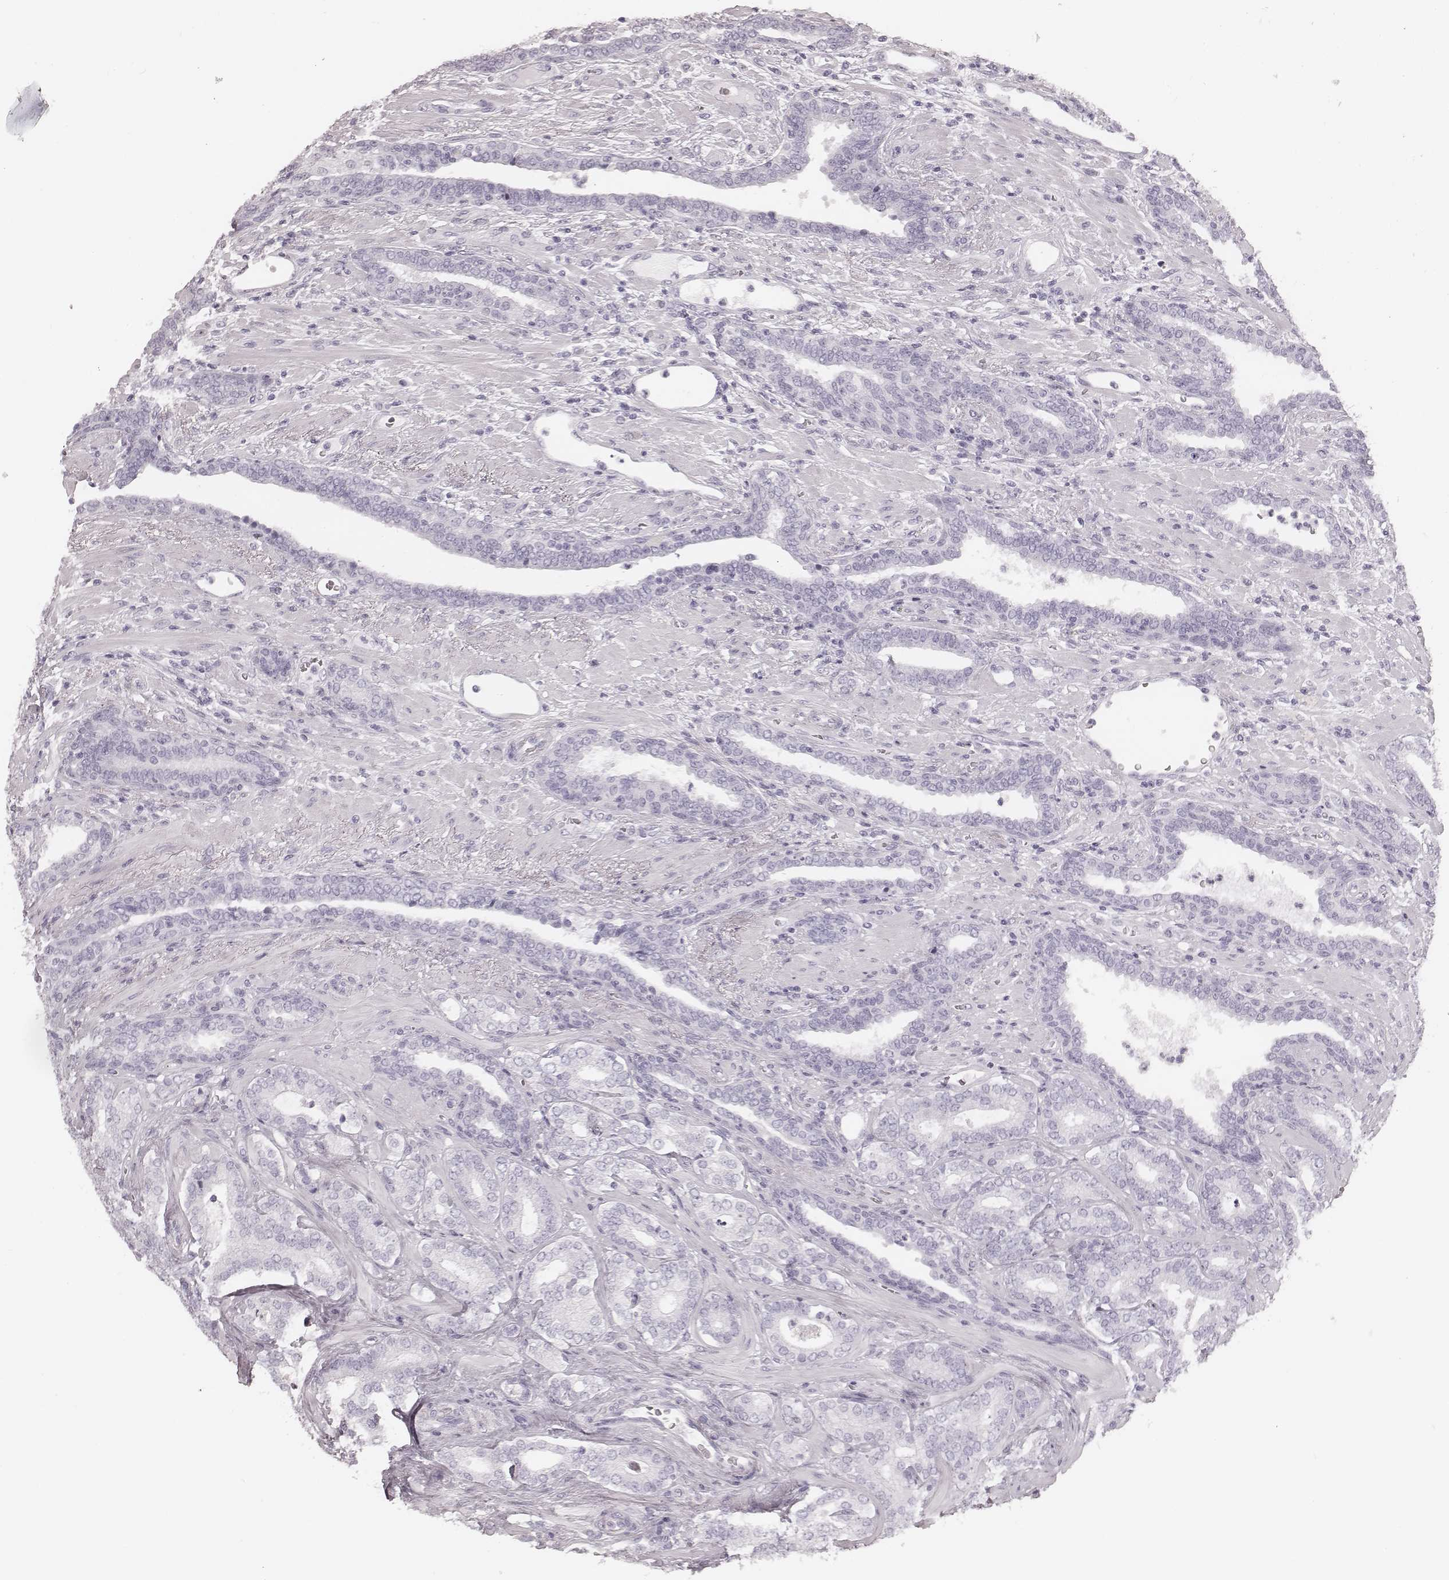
{"staining": {"intensity": "negative", "quantity": "none", "location": "none"}, "tissue": "prostate cancer", "cell_type": "Tumor cells", "image_type": "cancer", "snomed": [{"axis": "morphology", "description": "Adenocarcinoma, Low grade"}, {"axis": "topography", "description": "Prostate"}], "caption": "An IHC photomicrograph of prostate cancer is shown. There is no staining in tumor cells of prostate cancer.", "gene": "MSX1", "patient": {"sex": "male", "age": 61}}